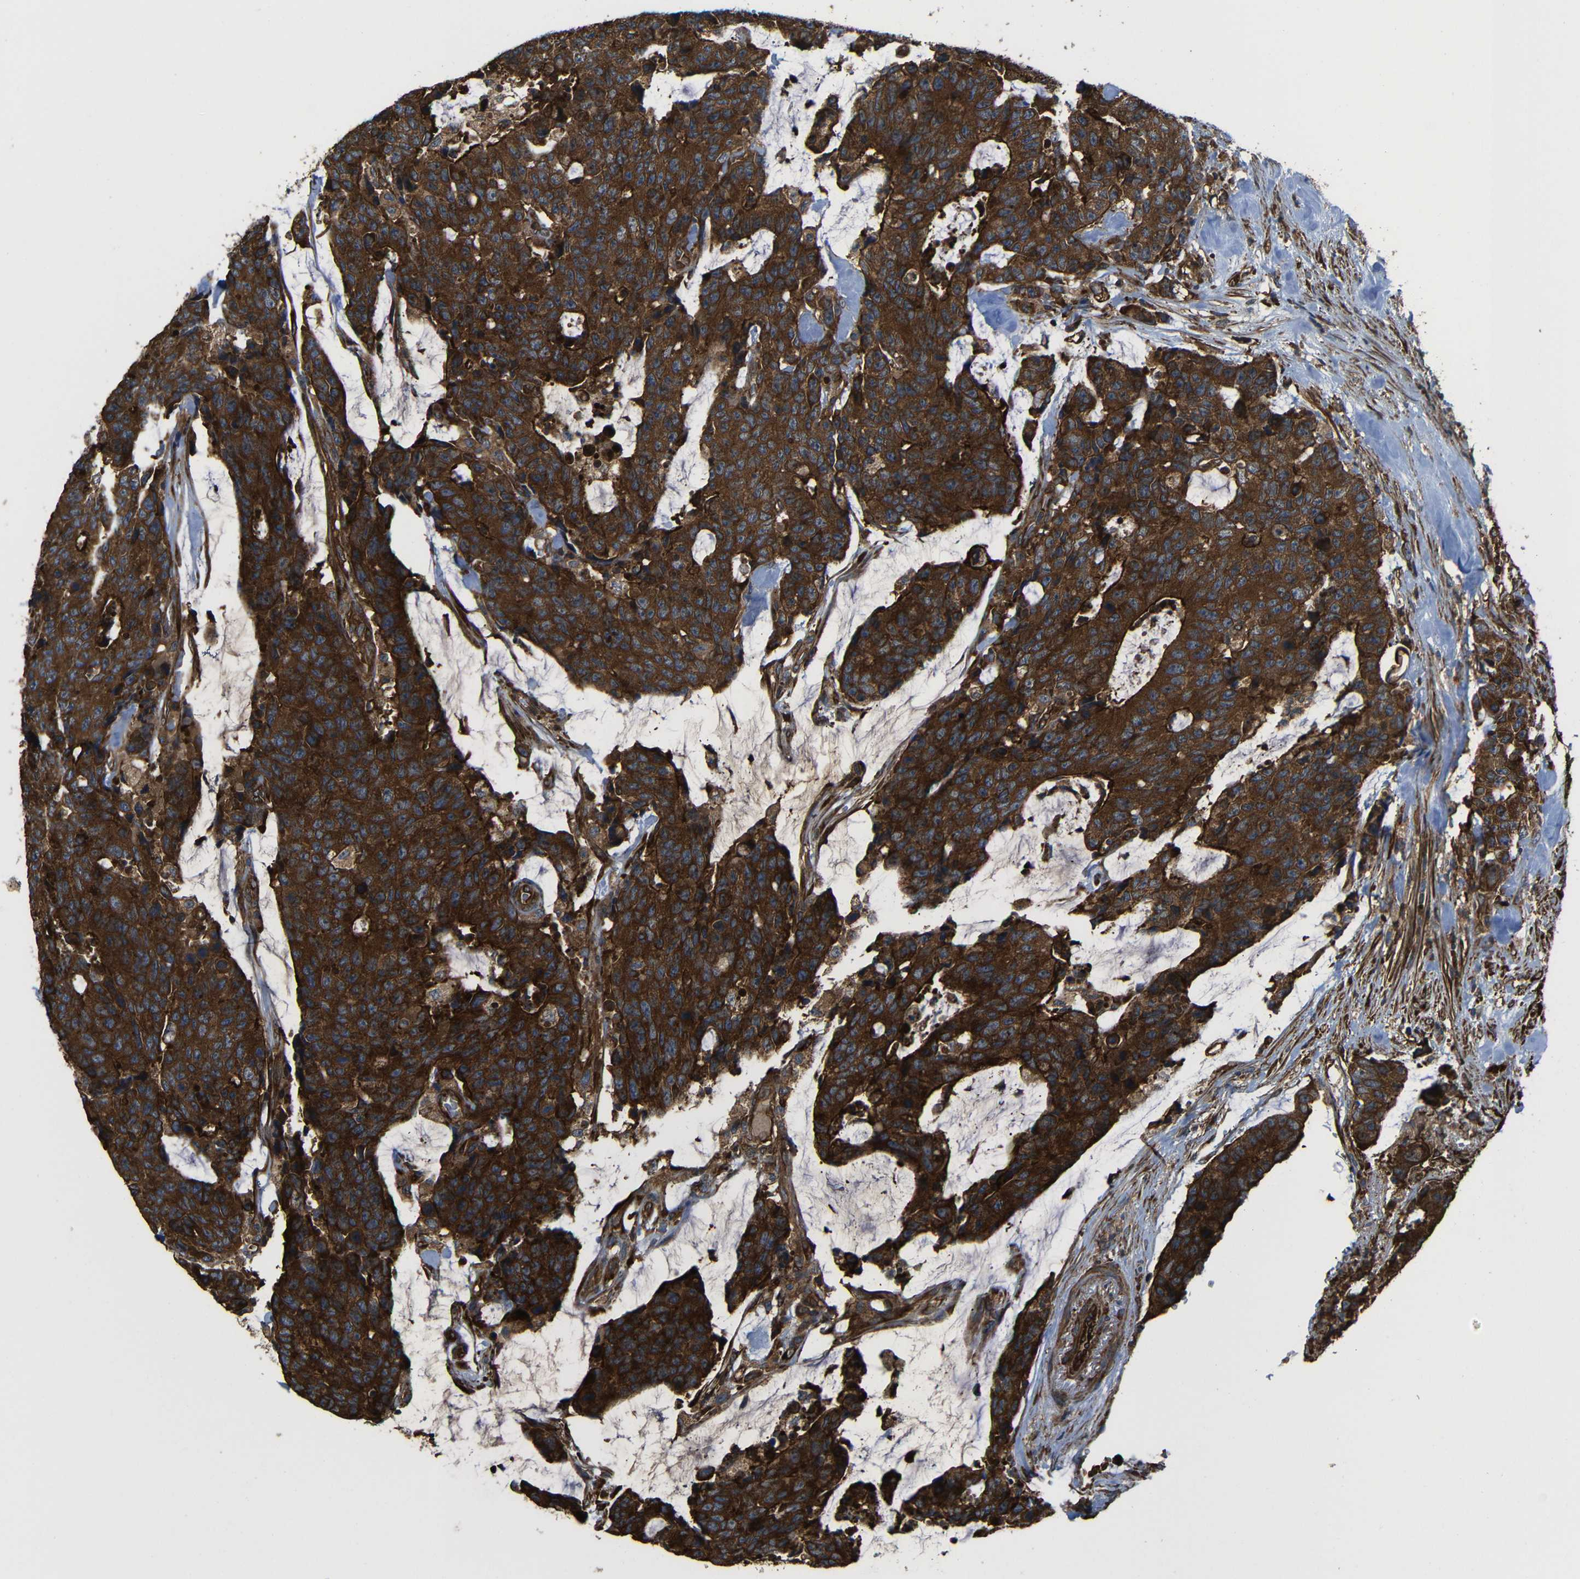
{"staining": {"intensity": "strong", "quantity": ">75%", "location": "cytoplasmic/membranous"}, "tissue": "colorectal cancer", "cell_type": "Tumor cells", "image_type": "cancer", "snomed": [{"axis": "morphology", "description": "Adenocarcinoma, NOS"}, {"axis": "topography", "description": "Colon"}], "caption": "Adenocarcinoma (colorectal) tissue shows strong cytoplasmic/membranous positivity in about >75% of tumor cells", "gene": "PTCH1", "patient": {"sex": "female", "age": 86}}